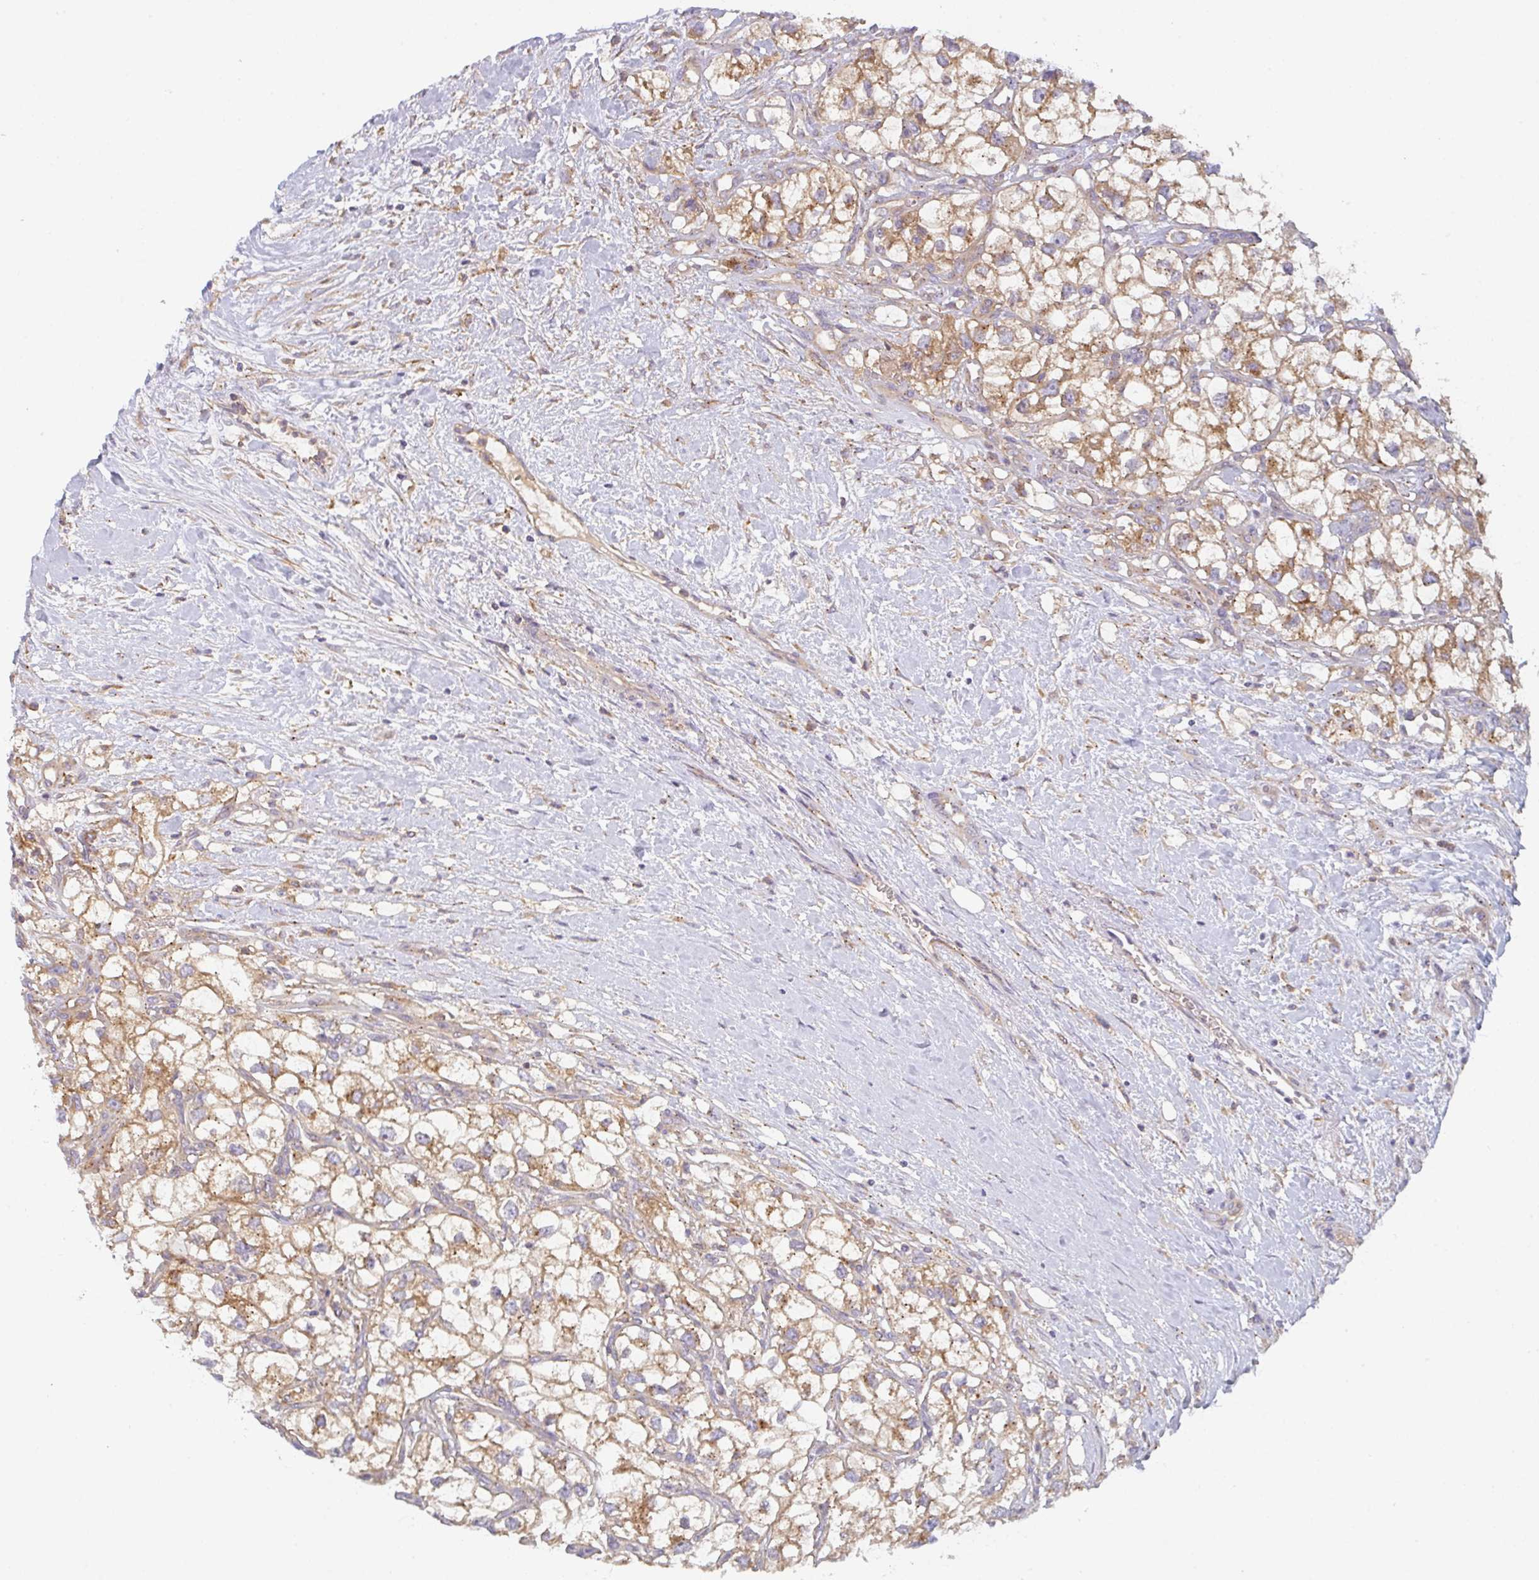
{"staining": {"intensity": "moderate", "quantity": ">75%", "location": "cytoplasmic/membranous"}, "tissue": "renal cancer", "cell_type": "Tumor cells", "image_type": "cancer", "snomed": [{"axis": "morphology", "description": "Adenocarcinoma, NOS"}, {"axis": "topography", "description": "Kidney"}], "caption": "About >75% of tumor cells in human renal adenocarcinoma exhibit moderate cytoplasmic/membranous protein staining as visualized by brown immunohistochemical staining.", "gene": "SNX5", "patient": {"sex": "male", "age": 59}}